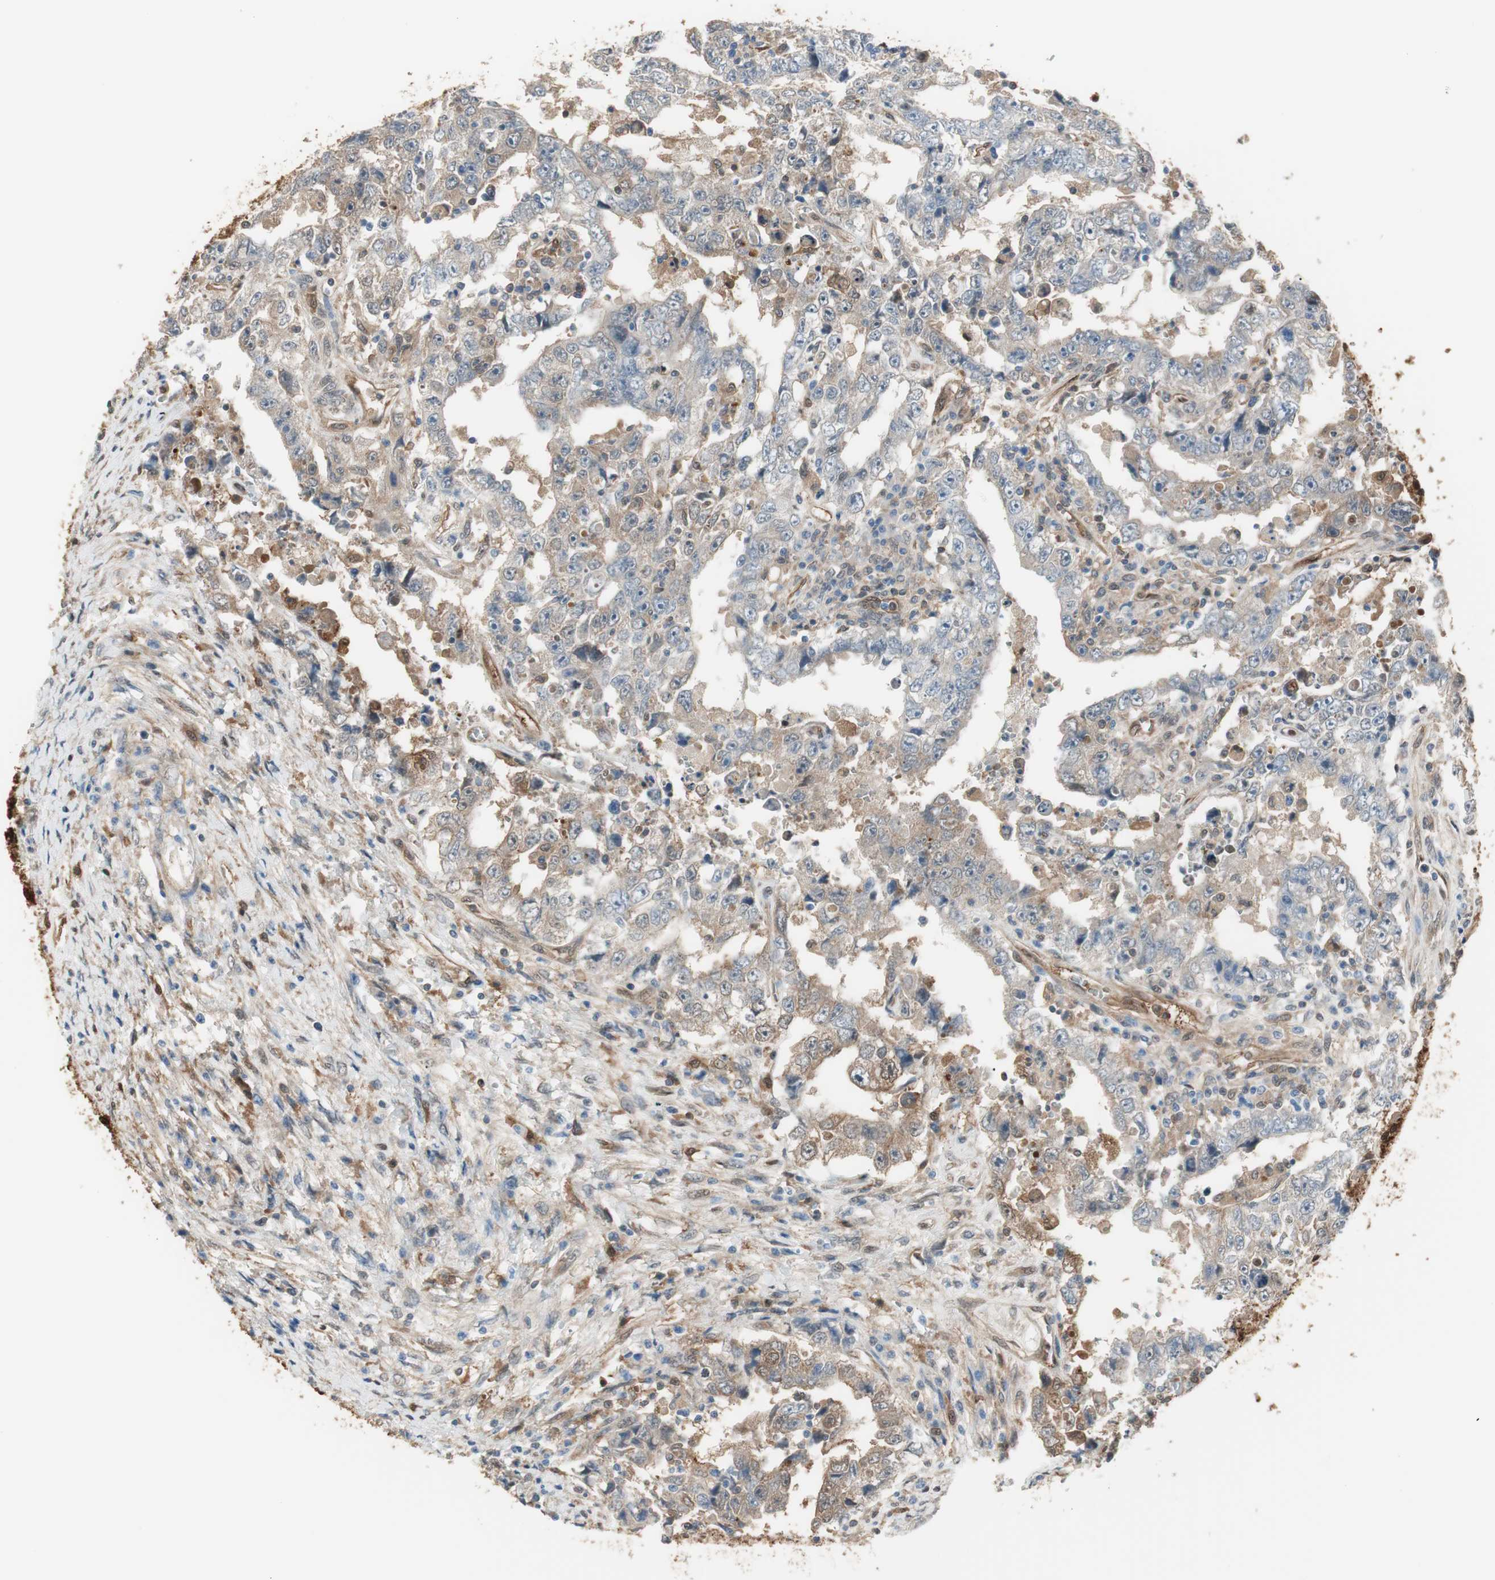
{"staining": {"intensity": "weak", "quantity": "25%-75%", "location": "cytoplasmic/membranous"}, "tissue": "testis cancer", "cell_type": "Tumor cells", "image_type": "cancer", "snomed": [{"axis": "morphology", "description": "Carcinoma, Embryonal, NOS"}, {"axis": "topography", "description": "Testis"}], "caption": "Protein expression analysis of testis cancer demonstrates weak cytoplasmic/membranous positivity in approximately 25%-75% of tumor cells.", "gene": "SERPINB6", "patient": {"sex": "male", "age": 26}}